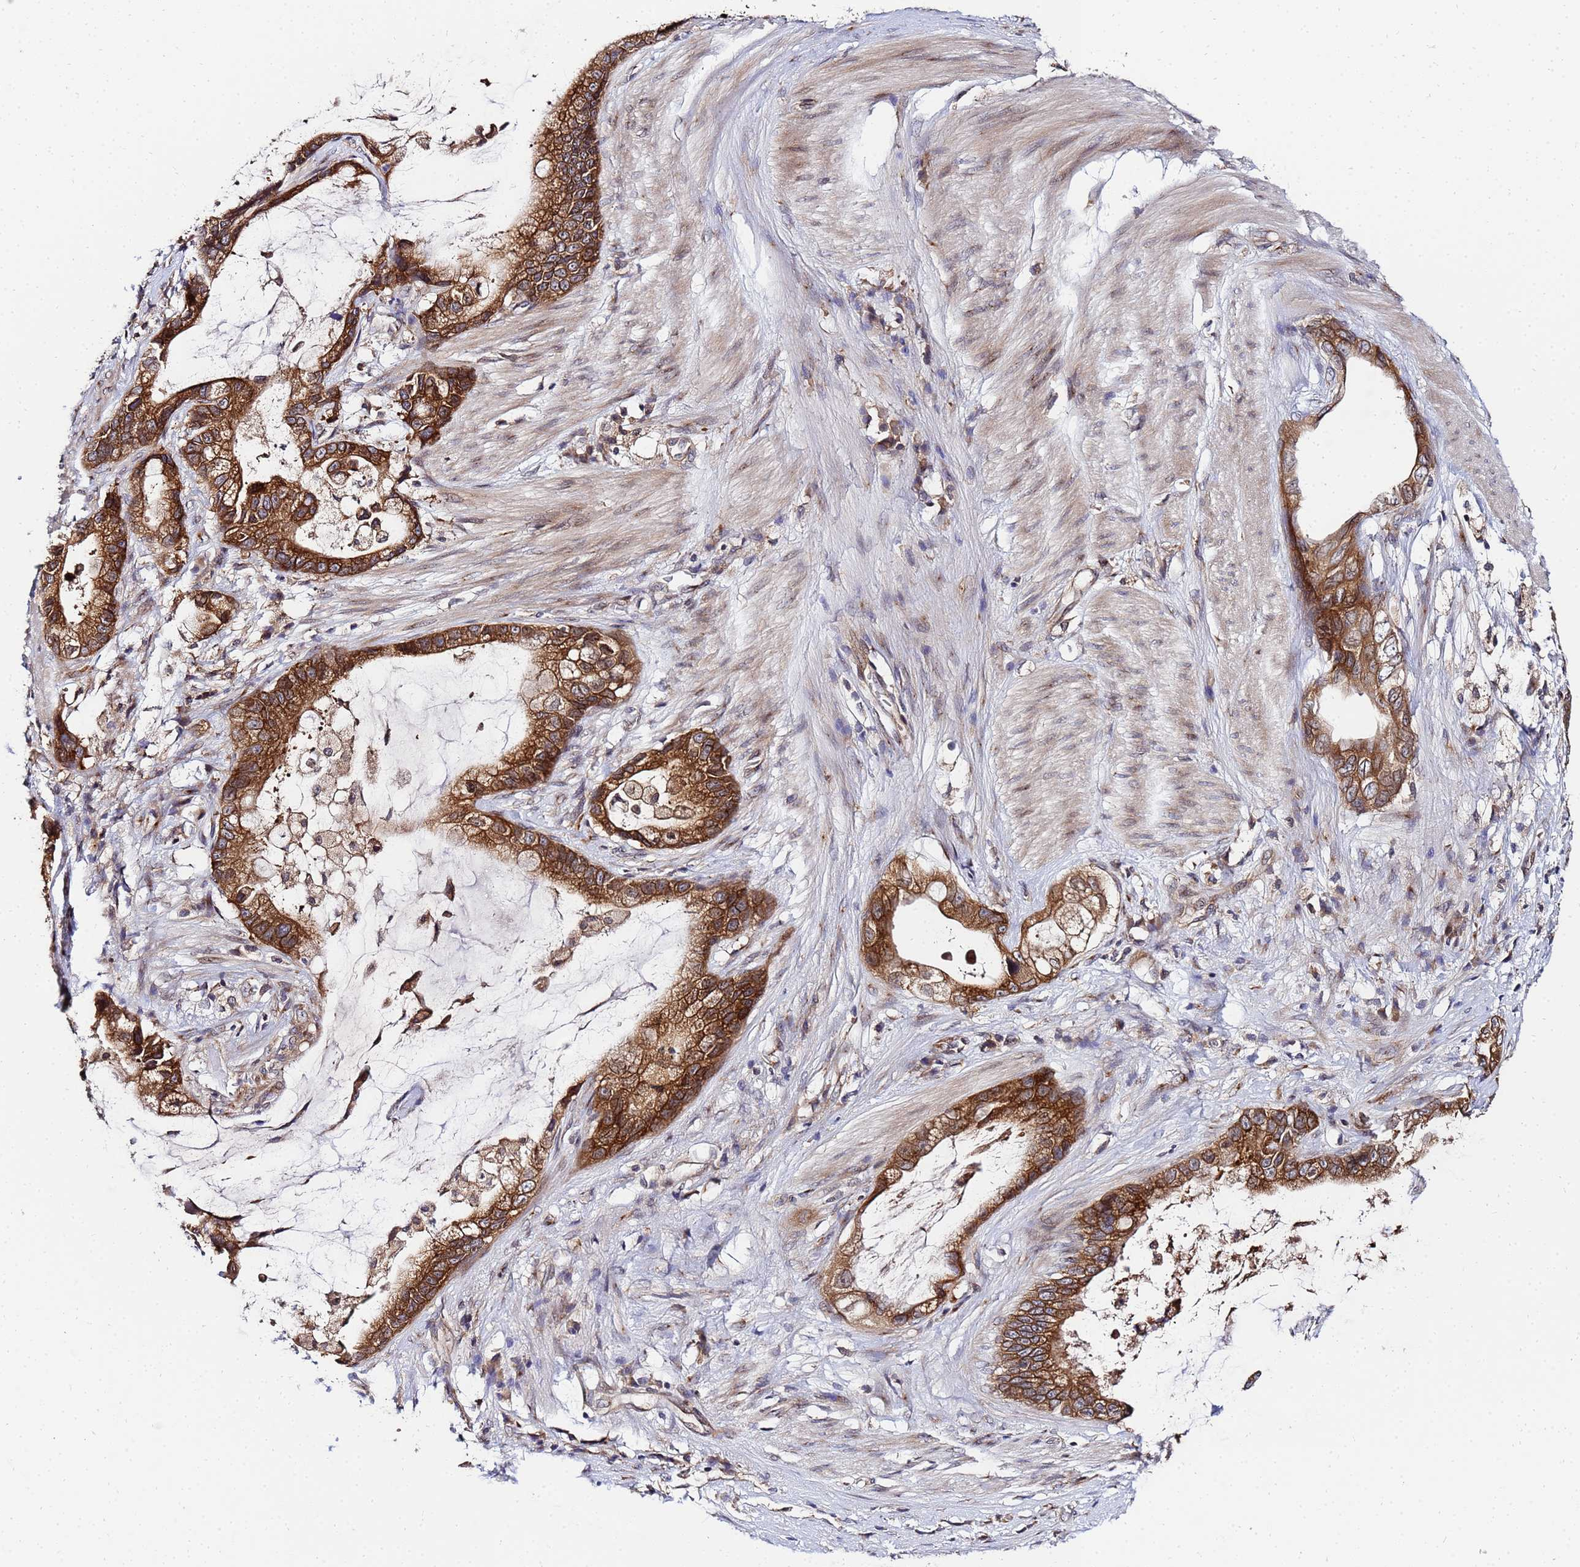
{"staining": {"intensity": "strong", "quantity": ">75%", "location": "cytoplasmic/membranous"}, "tissue": "stomach cancer", "cell_type": "Tumor cells", "image_type": "cancer", "snomed": [{"axis": "morphology", "description": "Adenocarcinoma, NOS"}, {"axis": "topography", "description": "Stomach"}], "caption": "Tumor cells reveal high levels of strong cytoplasmic/membranous positivity in about >75% of cells in stomach cancer (adenocarcinoma).", "gene": "UNC93B1", "patient": {"sex": "male", "age": 55}}